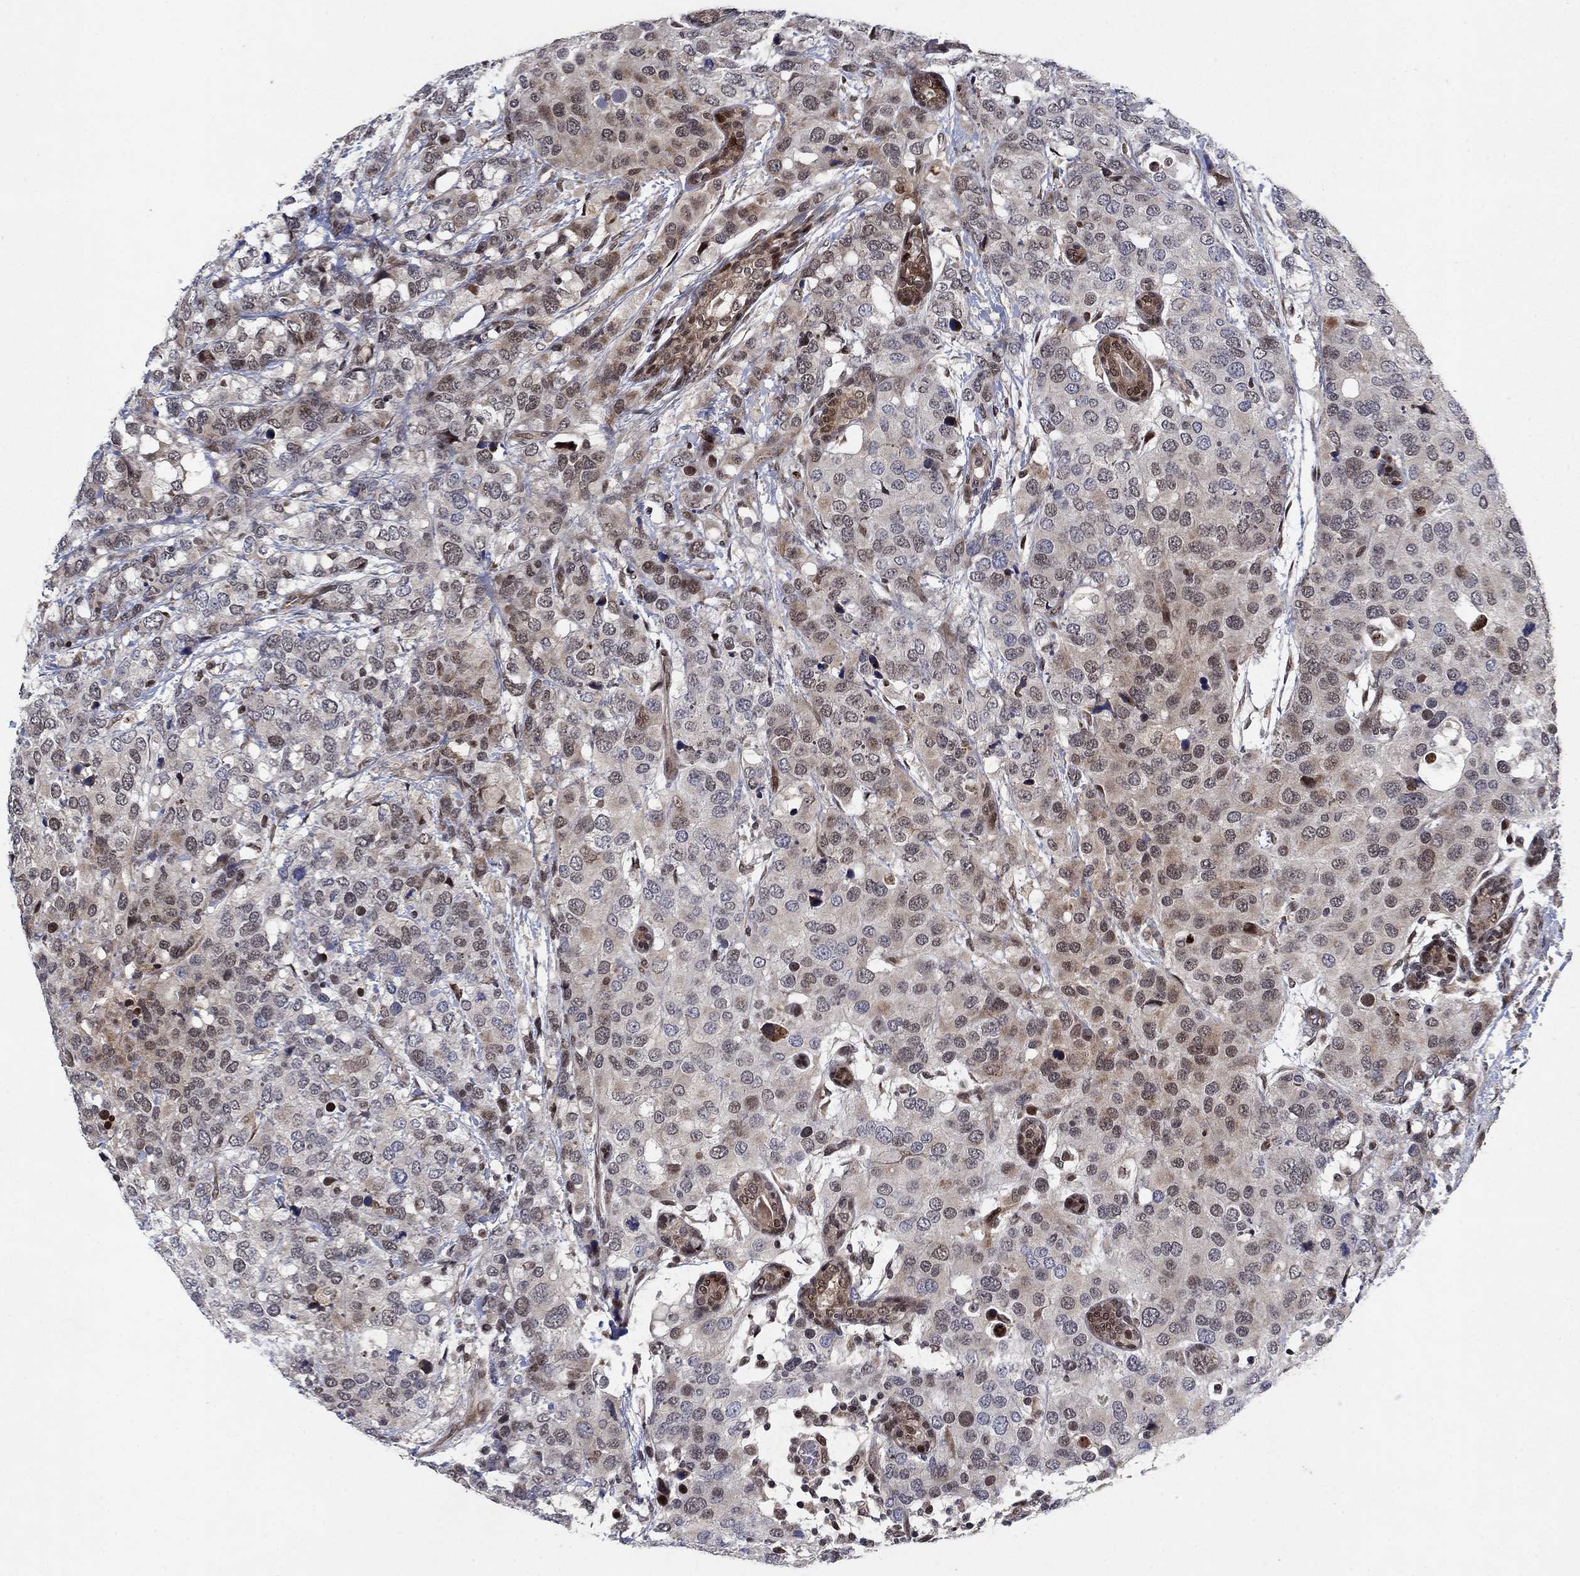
{"staining": {"intensity": "strong", "quantity": "<25%", "location": "cytoplasmic/membranous,nuclear"}, "tissue": "breast cancer", "cell_type": "Tumor cells", "image_type": "cancer", "snomed": [{"axis": "morphology", "description": "Lobular carcinoma"}, {"axis": "topography", "description": "Breast"}], "caption": "Lobular carcinoma (breast) stained with a protein marker displays strong staining in tumor cells.", "gene": "PRICKLE4", "patient": {"sex": "female", "age": 59}}